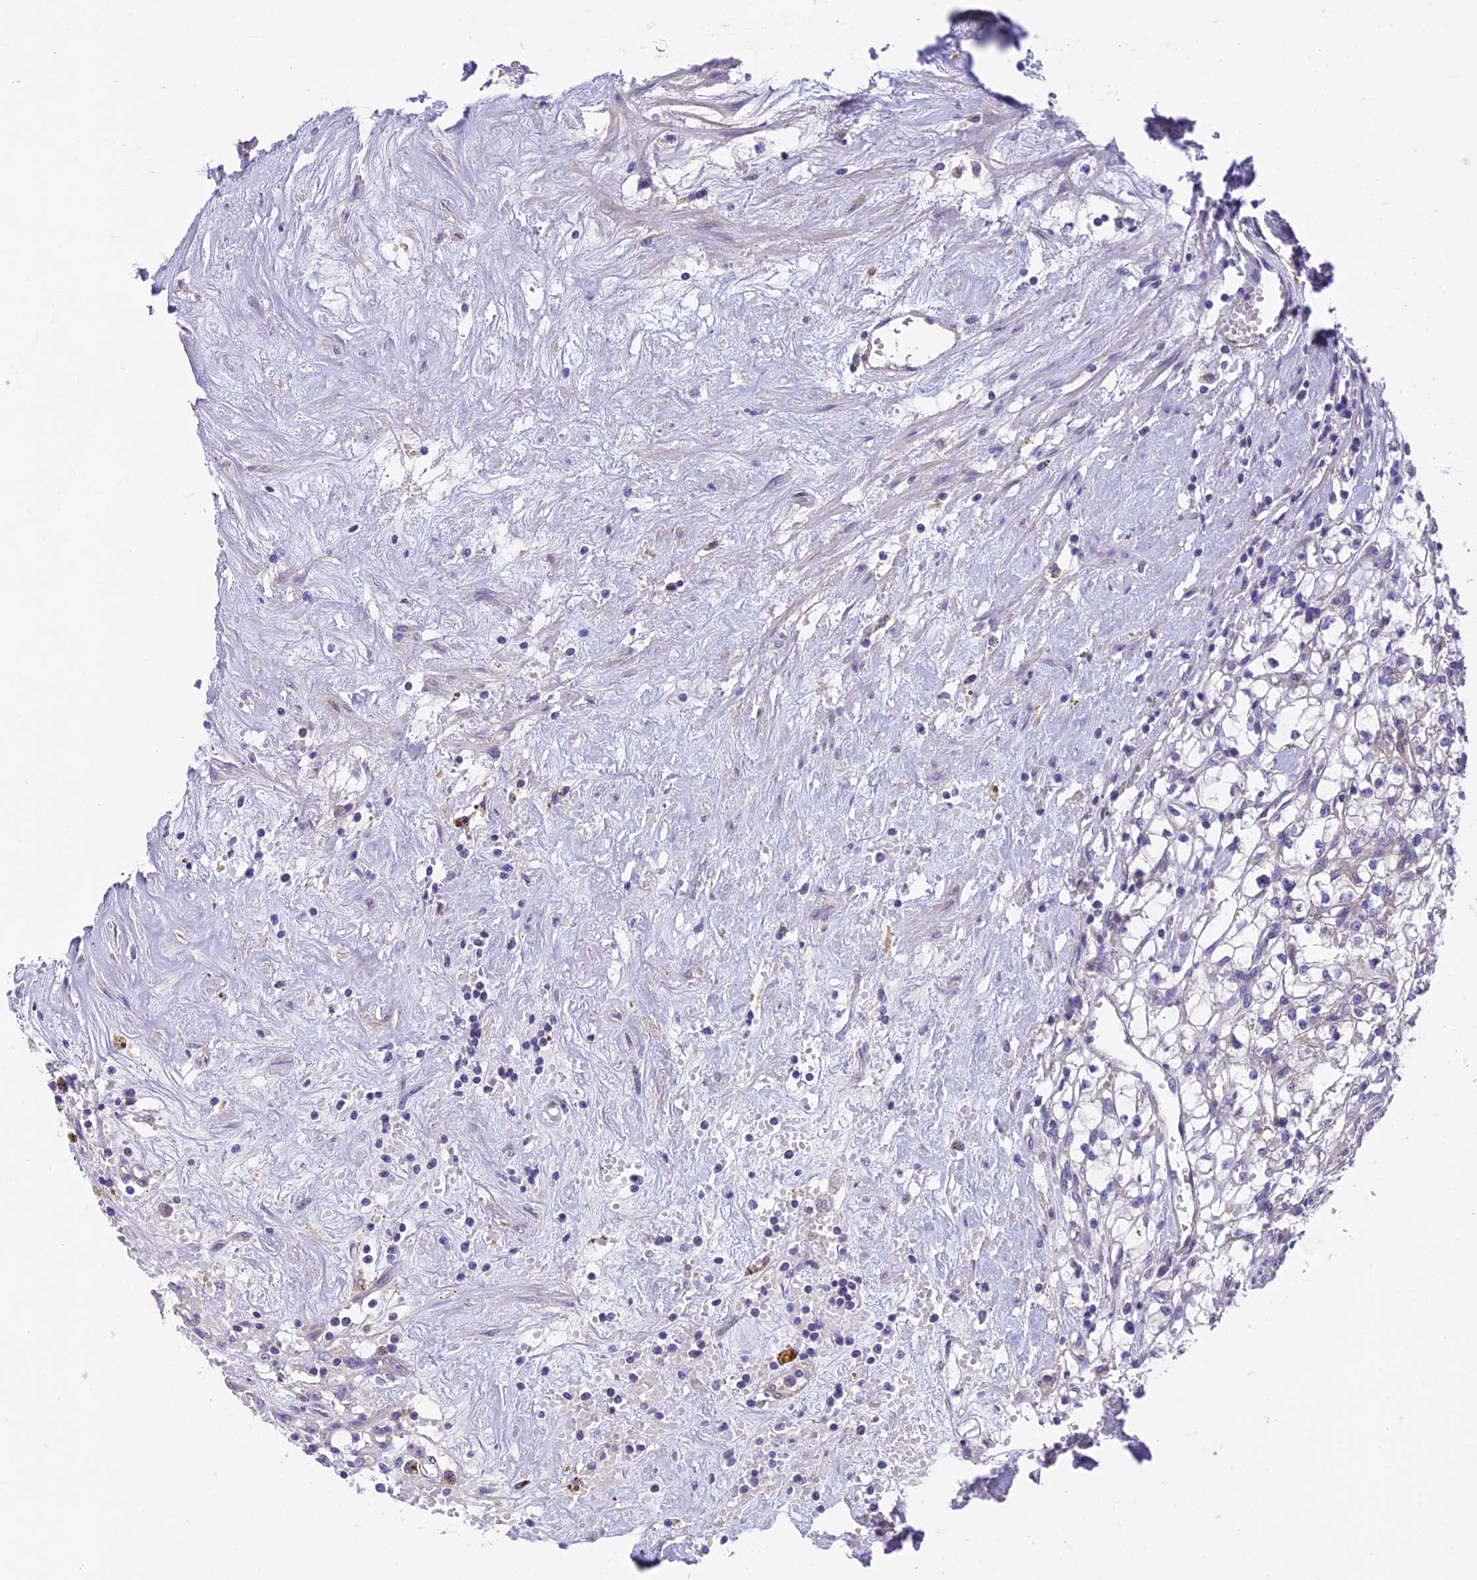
{"staining": {"intensity": "negative", "quantity": "none", "location": "none"}, "tissue": "renal cancer", "cell_type": "Tumor cells", "image_type": "cancer", "snomed": [{"axis": "morphology", "description": "Adenocarcinoma, NOS"}, {"axis": "topography", "description": "Kidney"}], "caption": "Image shows no protein positivity in tumor cells of adenocarcinoma (renal) tissue.", "gene": "VPS16", "patient": {"sex": "male", "age": 56}}